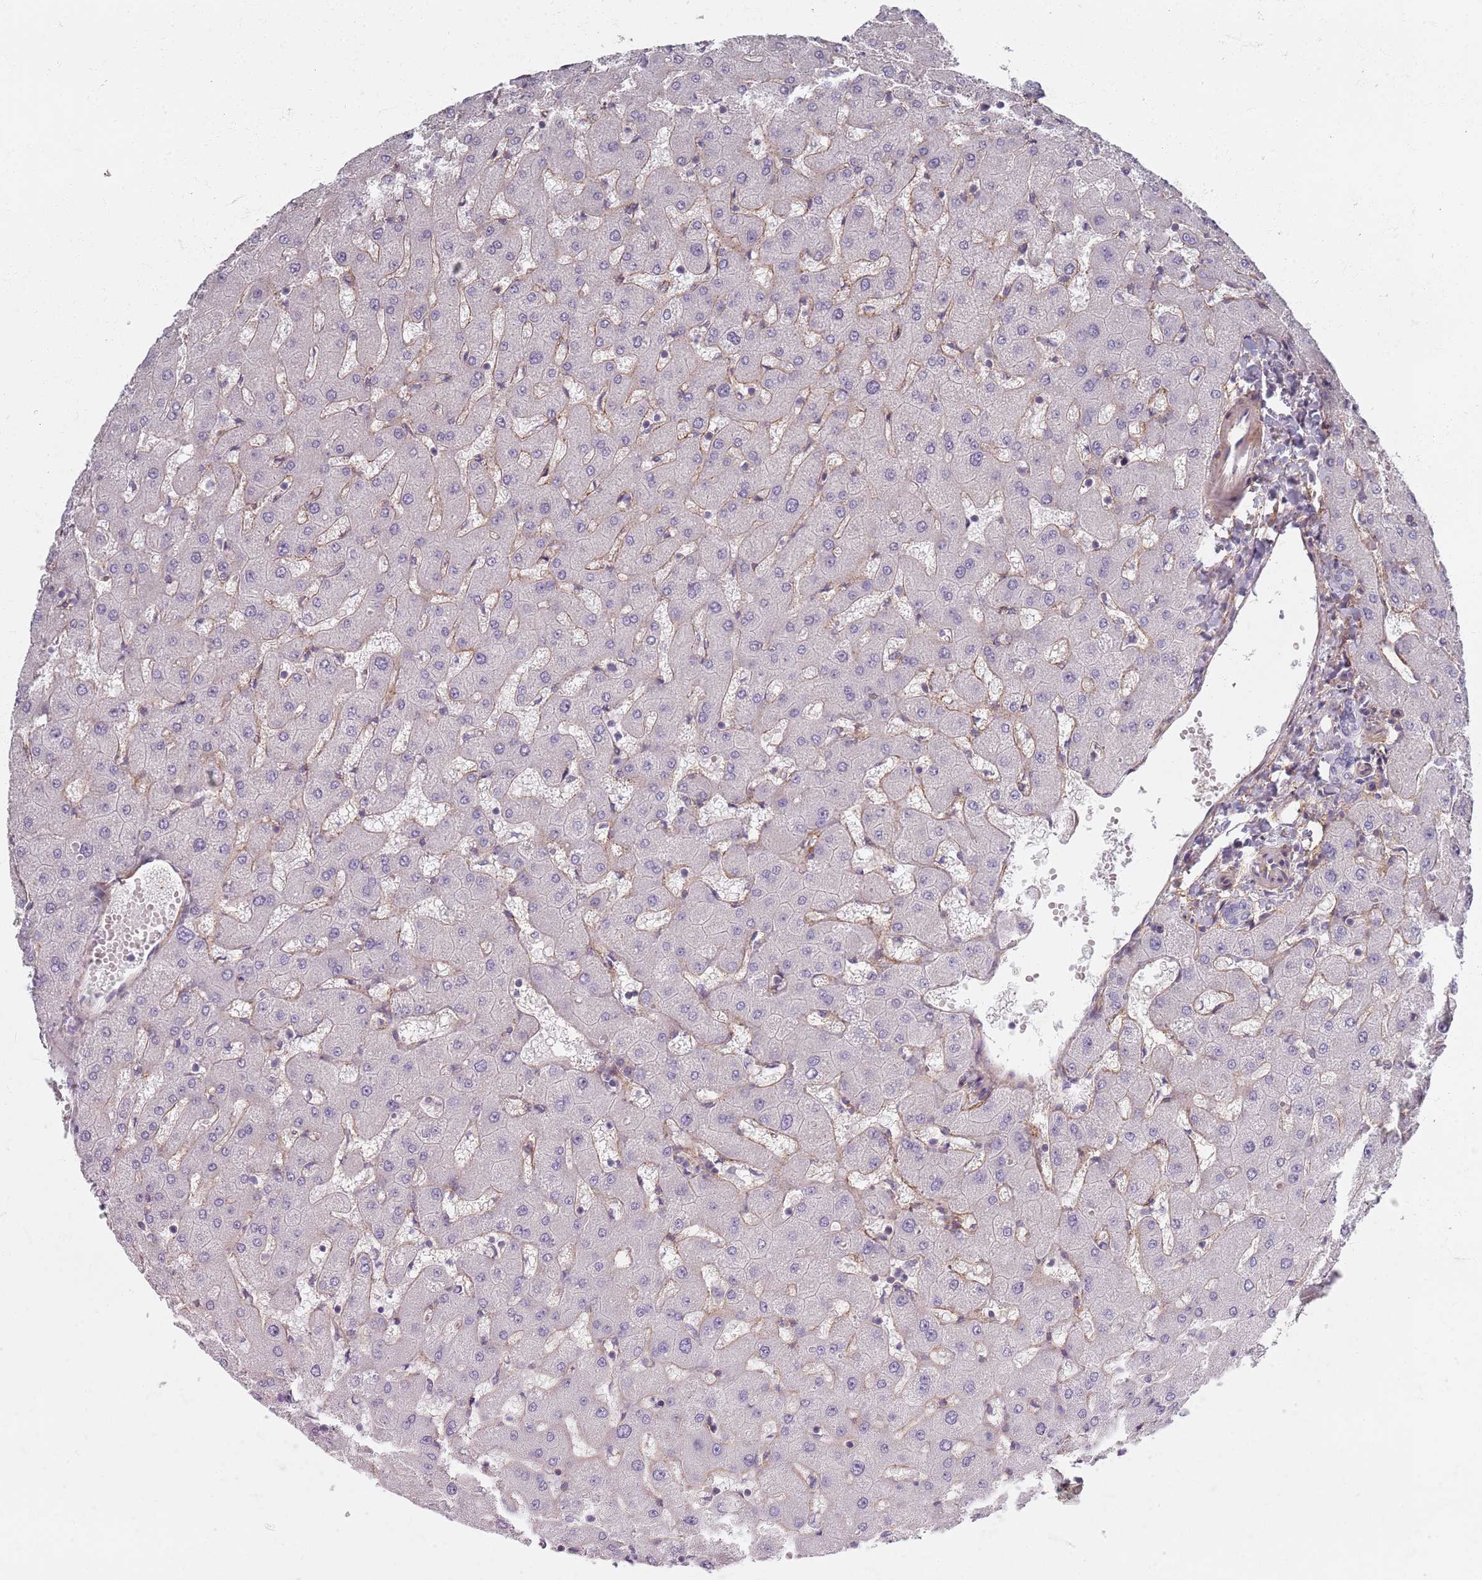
{"staining": {"intensity": "negative", "quantity": "none", "location": "none"}, "tissue": "liver", "cell_type": "Cholangiocytes", "image_type": "normal", "snomed": [{"axis": "morphology", "description": "Normal tissue, NOS"}, {"axis": "topography", "description": "Liver"}], "caption": "Human liver stained for a protein using immunohistochemistry (IHC) shows no staining in cholangiocytes.", "gene": "SYNGR3", "patient": {"sex": "female", "age": 63}}